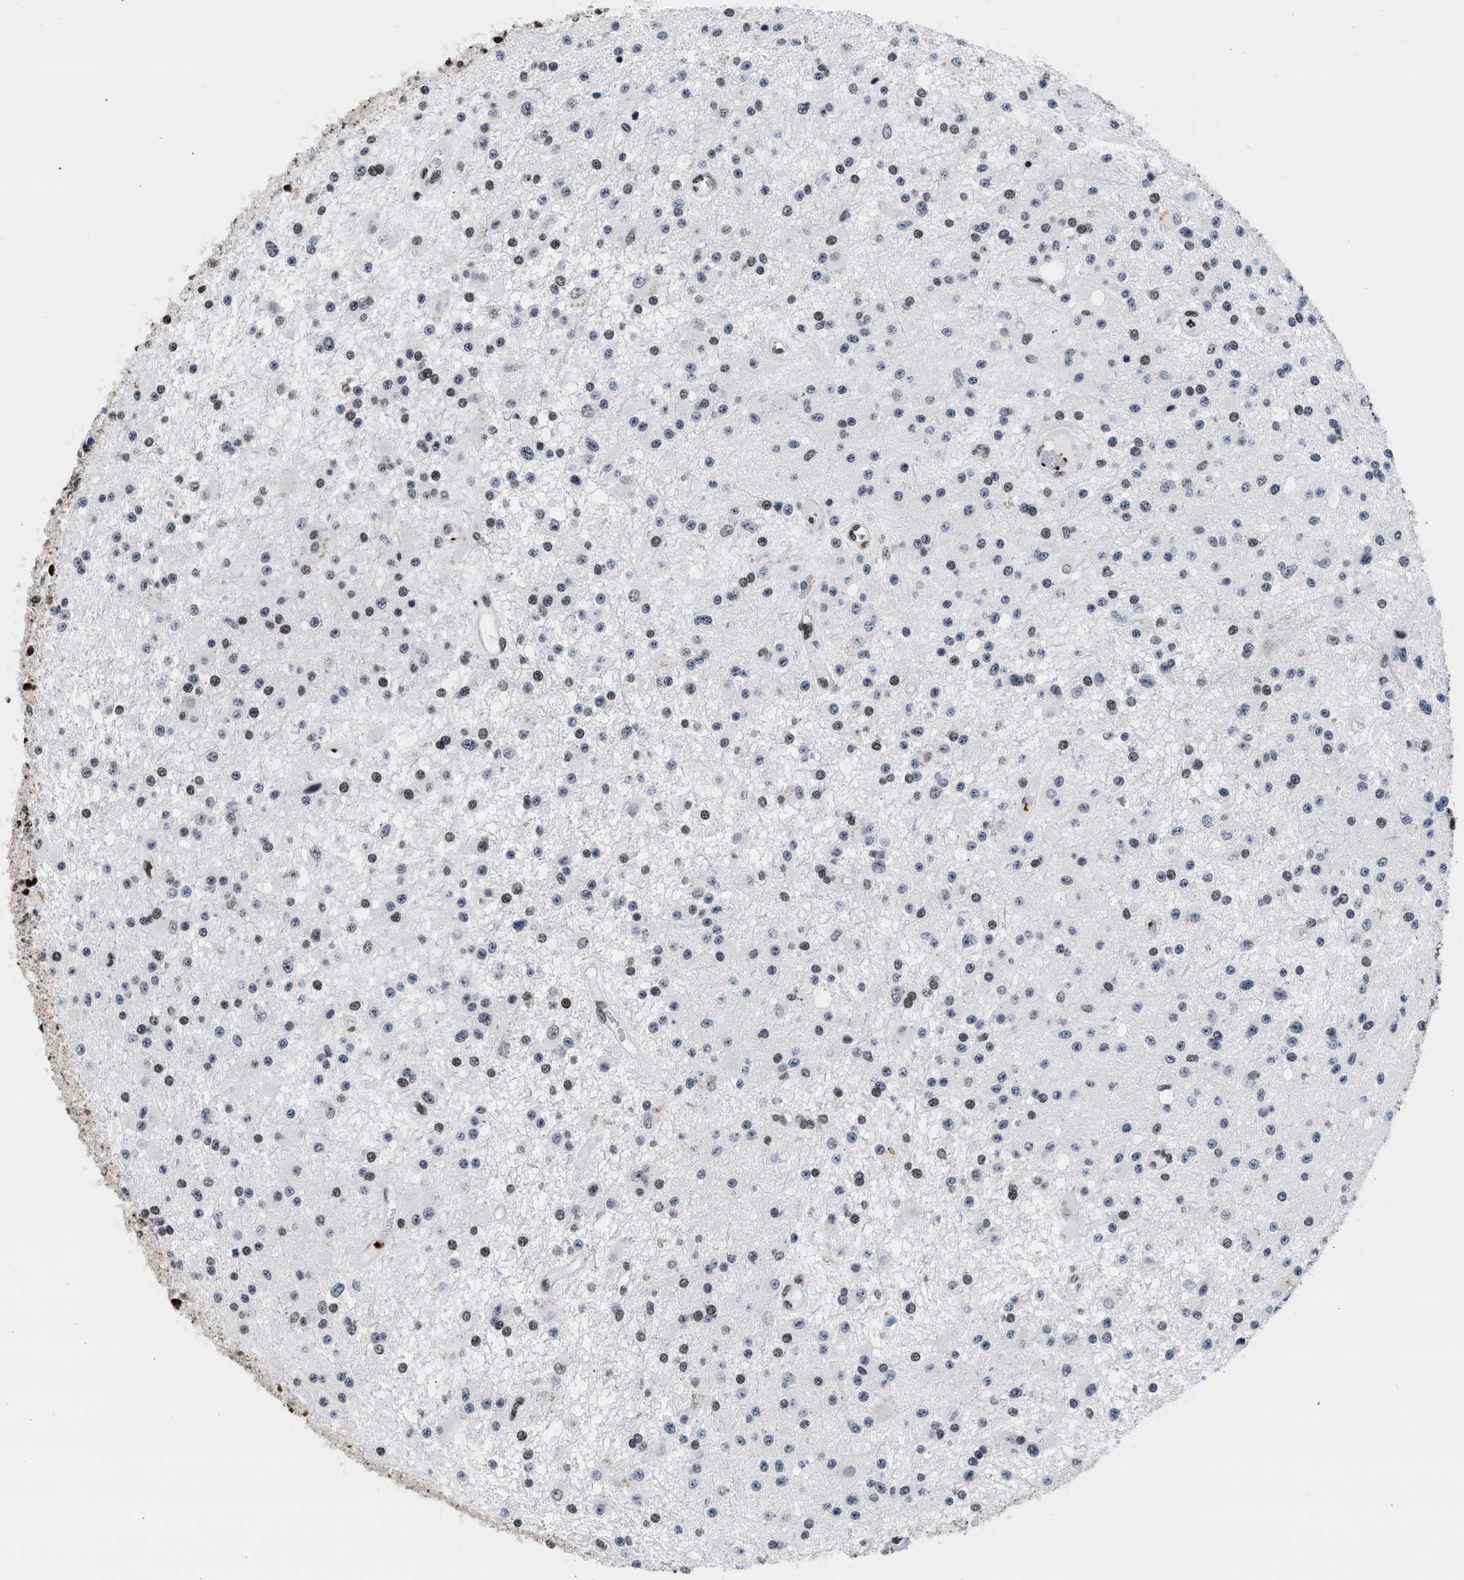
{"staining": {"intensity": "strong", "quantity": "25%-75%", "location": "nuclear"}, "tissue": "glioma", "cell_type": "Tumor cells", "image_type": "cancer", "snomed": [{"axis": "morphology", "description": "Glioma, malignant, Low grade"}, {"axis": "topography", "description": "Brain"}], "caption": "Strong nuclear expression is seen in approximately 25%-75% of tumor cells in malignant glioma (low-grade).", "gene": "RAD21", "patient": {"sex": "male", "age": 58}}